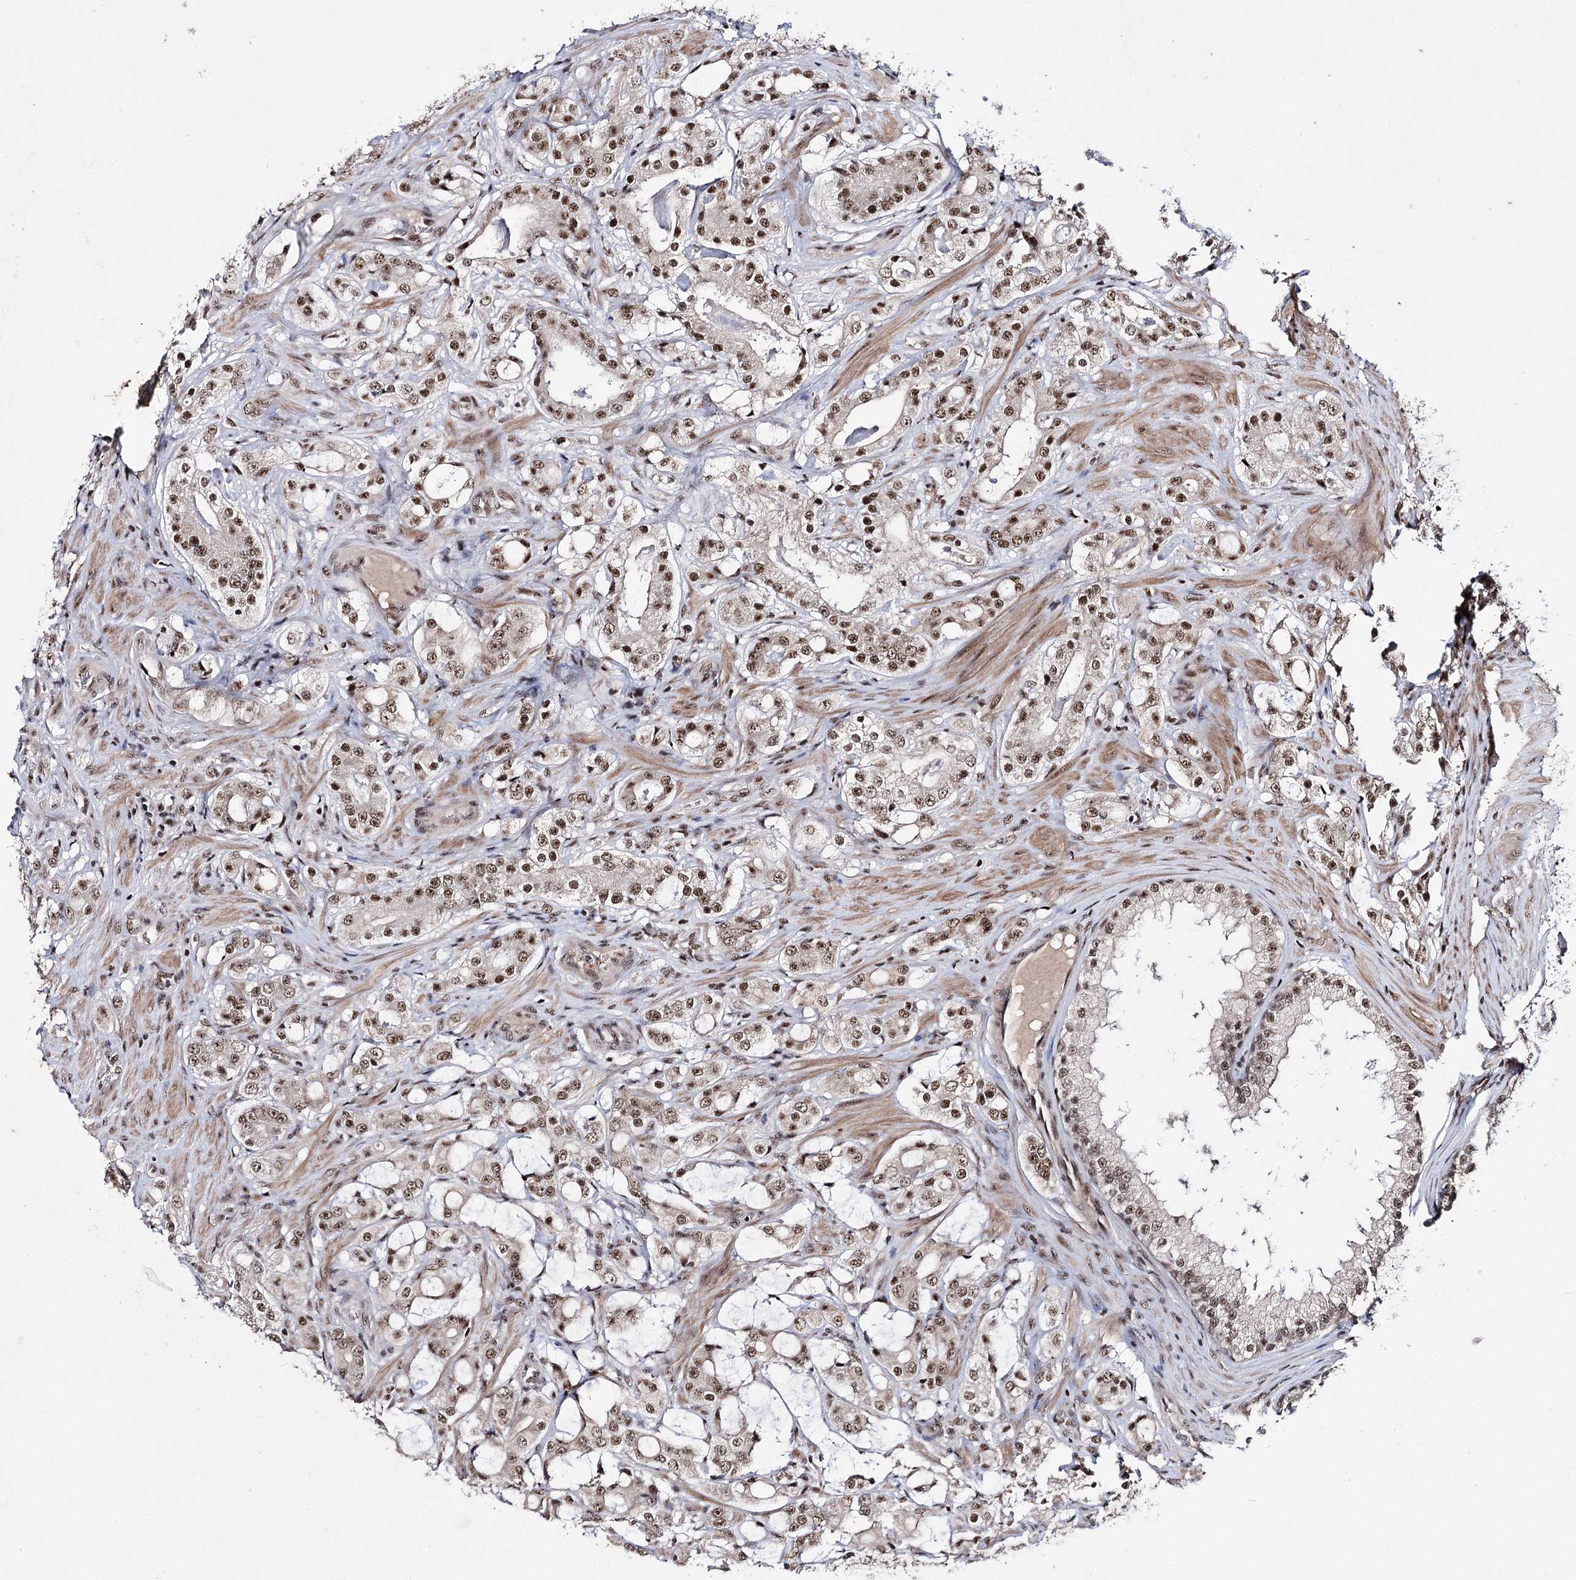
{"staining": {"intensity": "moderate", "quantity": ">75%", "location": "nuclear"}, "tissue": "prostate cancer", "cell_type": "Tumor cells", "image_type": "cancer", "snomed": [{"axis": "morphology", "description": "Adenocarcinoma, High grade"}, {"axis": "topography", "description": "Prostate"}], "caption": "Prostate cancer (adenocarcinoma (high-grade)) stained with DAB immunohistochemistry reveals medium levels of moderate nuclear staining in about >75% of tumor cells. The protein is stained brown, and the nuclei are stained in blue (DAB (3,3'-diaminobenzidine) IHC with brightfield microscopy, high magnification).", "gene": "PRPF40A", "patient": {"sex": "male", "age": 63}}